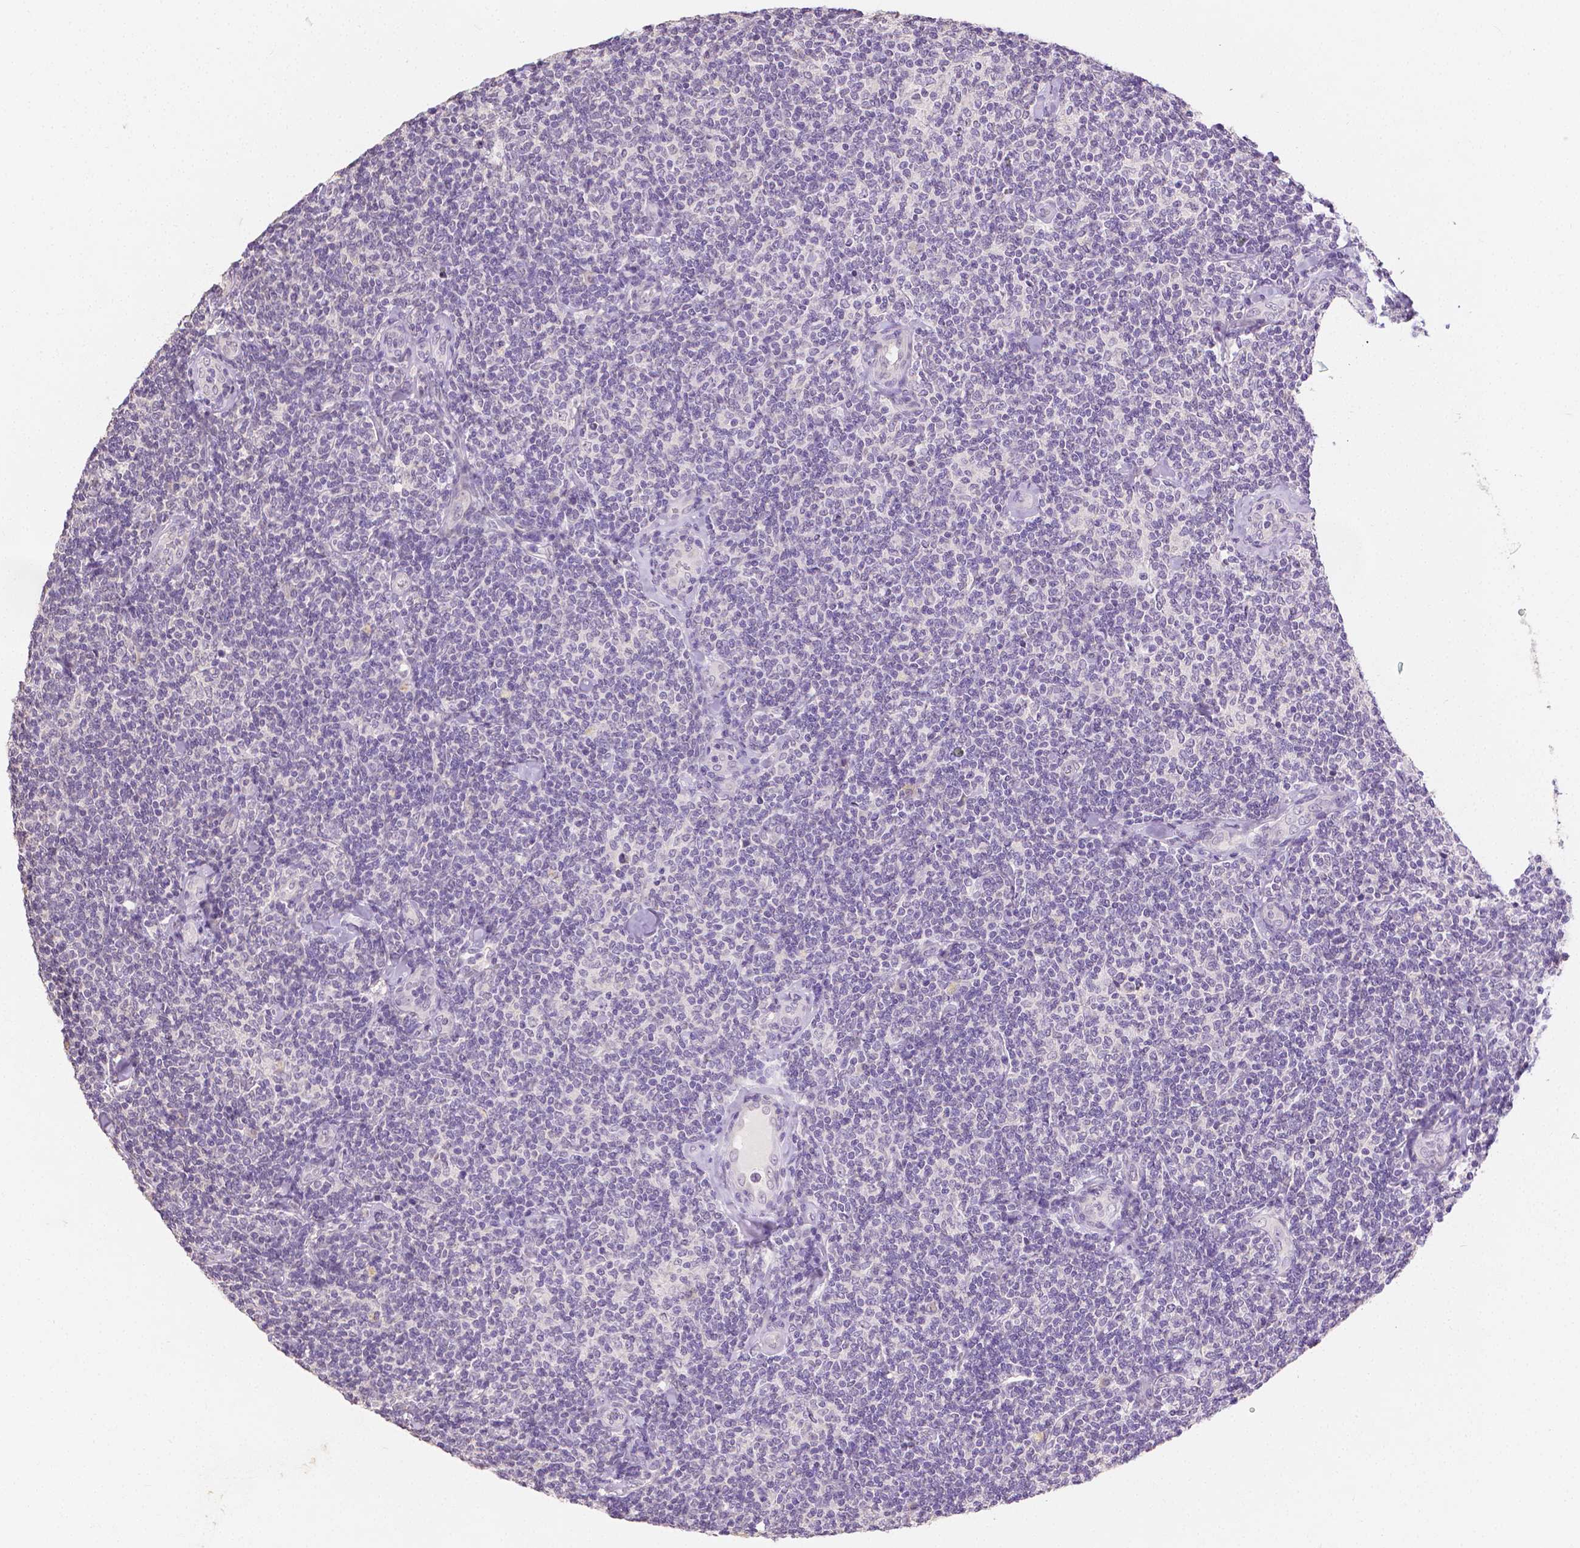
{"staining": {"intensity": "negative", "quantity": "none", "location": "none"}, "tissue": "lymphoma", "cell_type": "Tumor cells", "image_type": "cancer", "snomed": [{"axis": "morphology", "description": "Malignant lymphoma, non-Hodgkin's type, Low grade"}, {"axis": "topography", "description": "Lymph node"}], "caption": "This is an immunohistochemistry (IHC) photomicrograph of lymphoma. There is no staining in tumor cells.", "gene": "TGM1", "patient": {"sex": "female", "age": 56}}